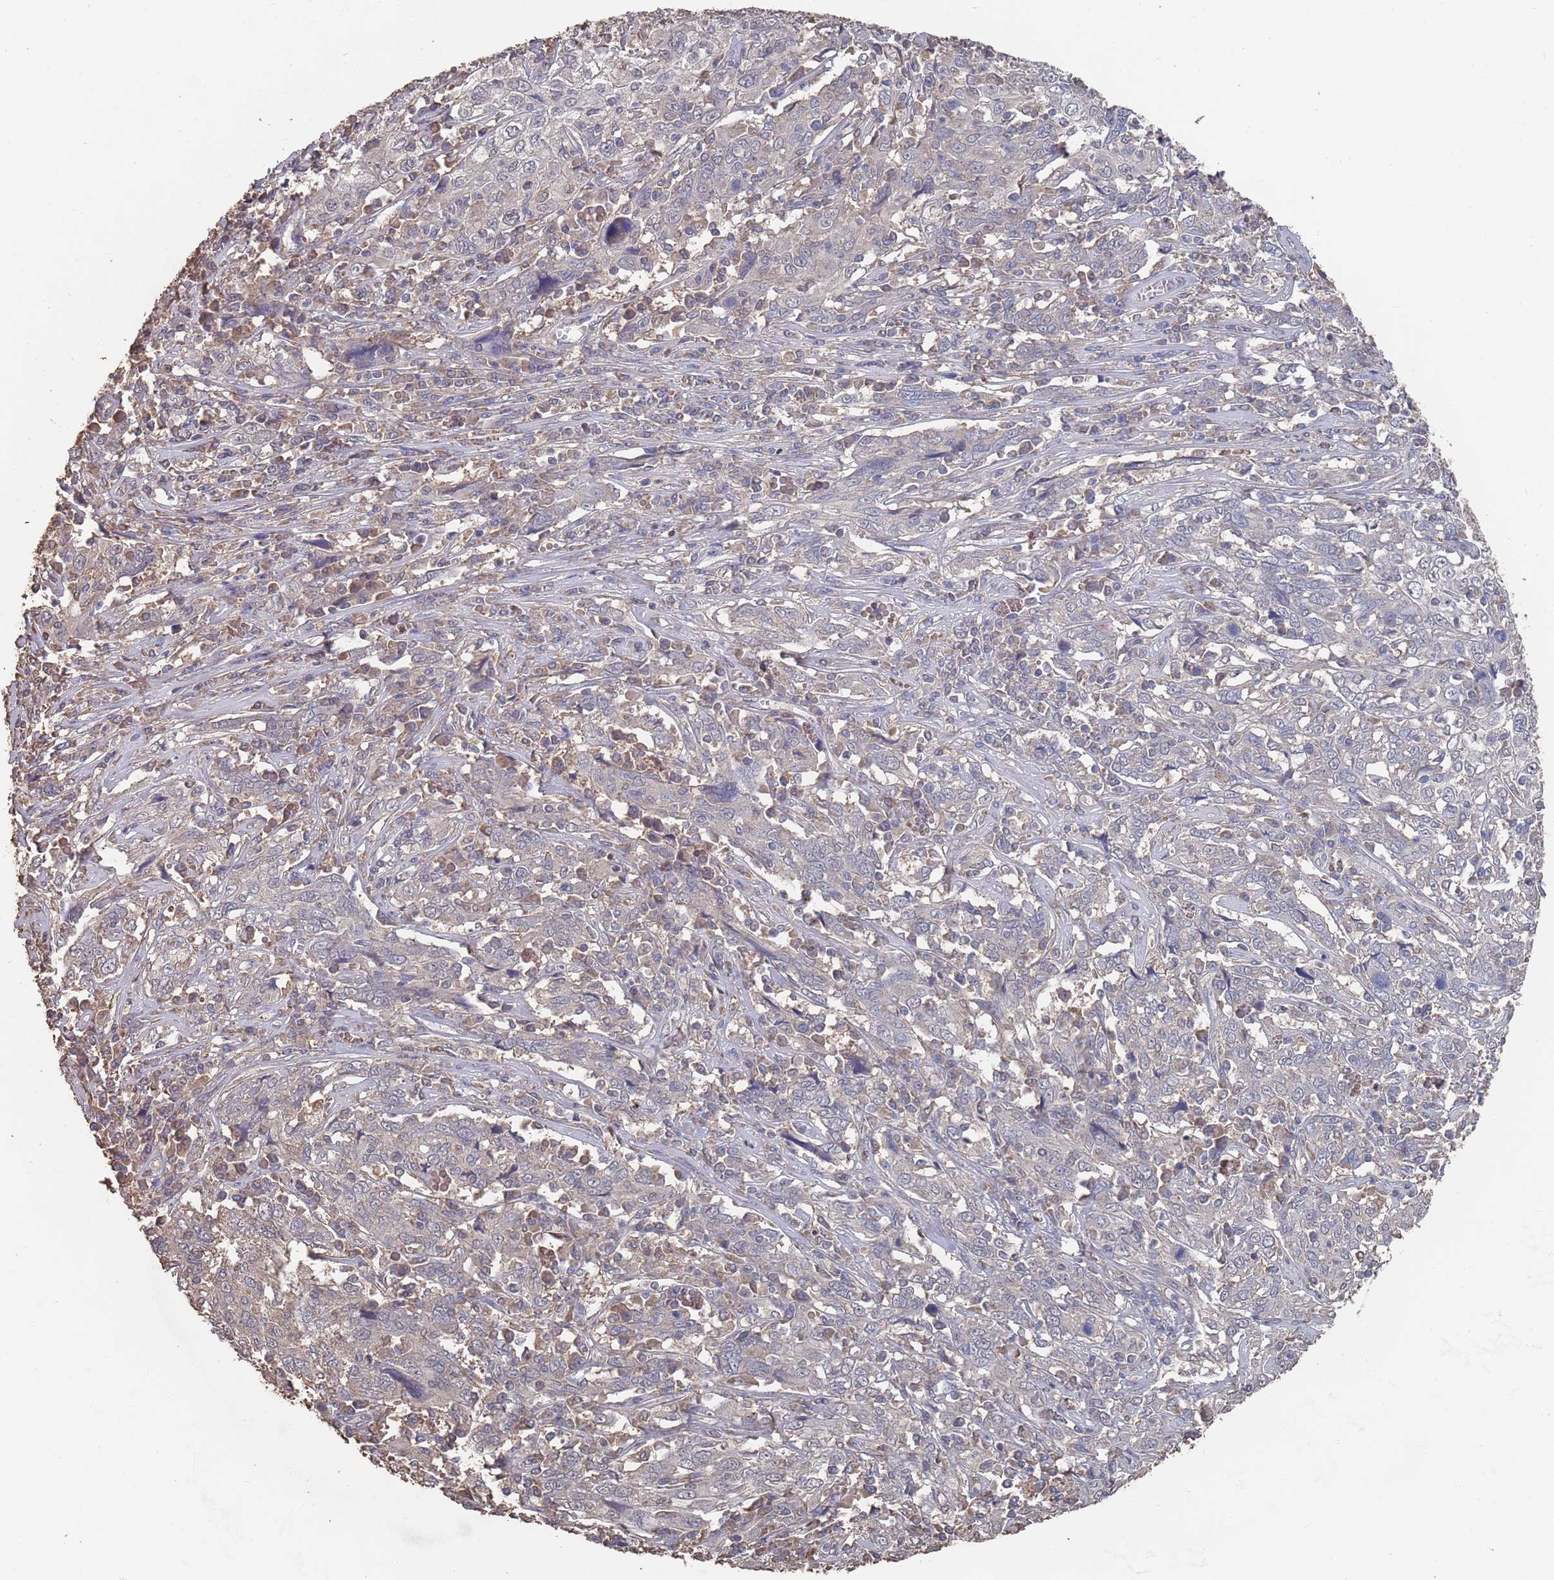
{"staining": {"intensity": "negative", "quantity": "none", "location": "none"}, "tissue": "cervical cancer", "cell_type": "Tumor cells", "image_type": "cancer", "snomed": [{"axis": "morphology", "description": "Squamous cell carcinoma, NOS"}, {"axis": "topography", "description": "Cervix"}], "caption": "Immunohistochemical staining of human cervical cancer (squamous cell carcinoma) displays no significant staining in tumor cells.", "gene": "BTBD18", "patient": {"sex": "female", "age": 46}}